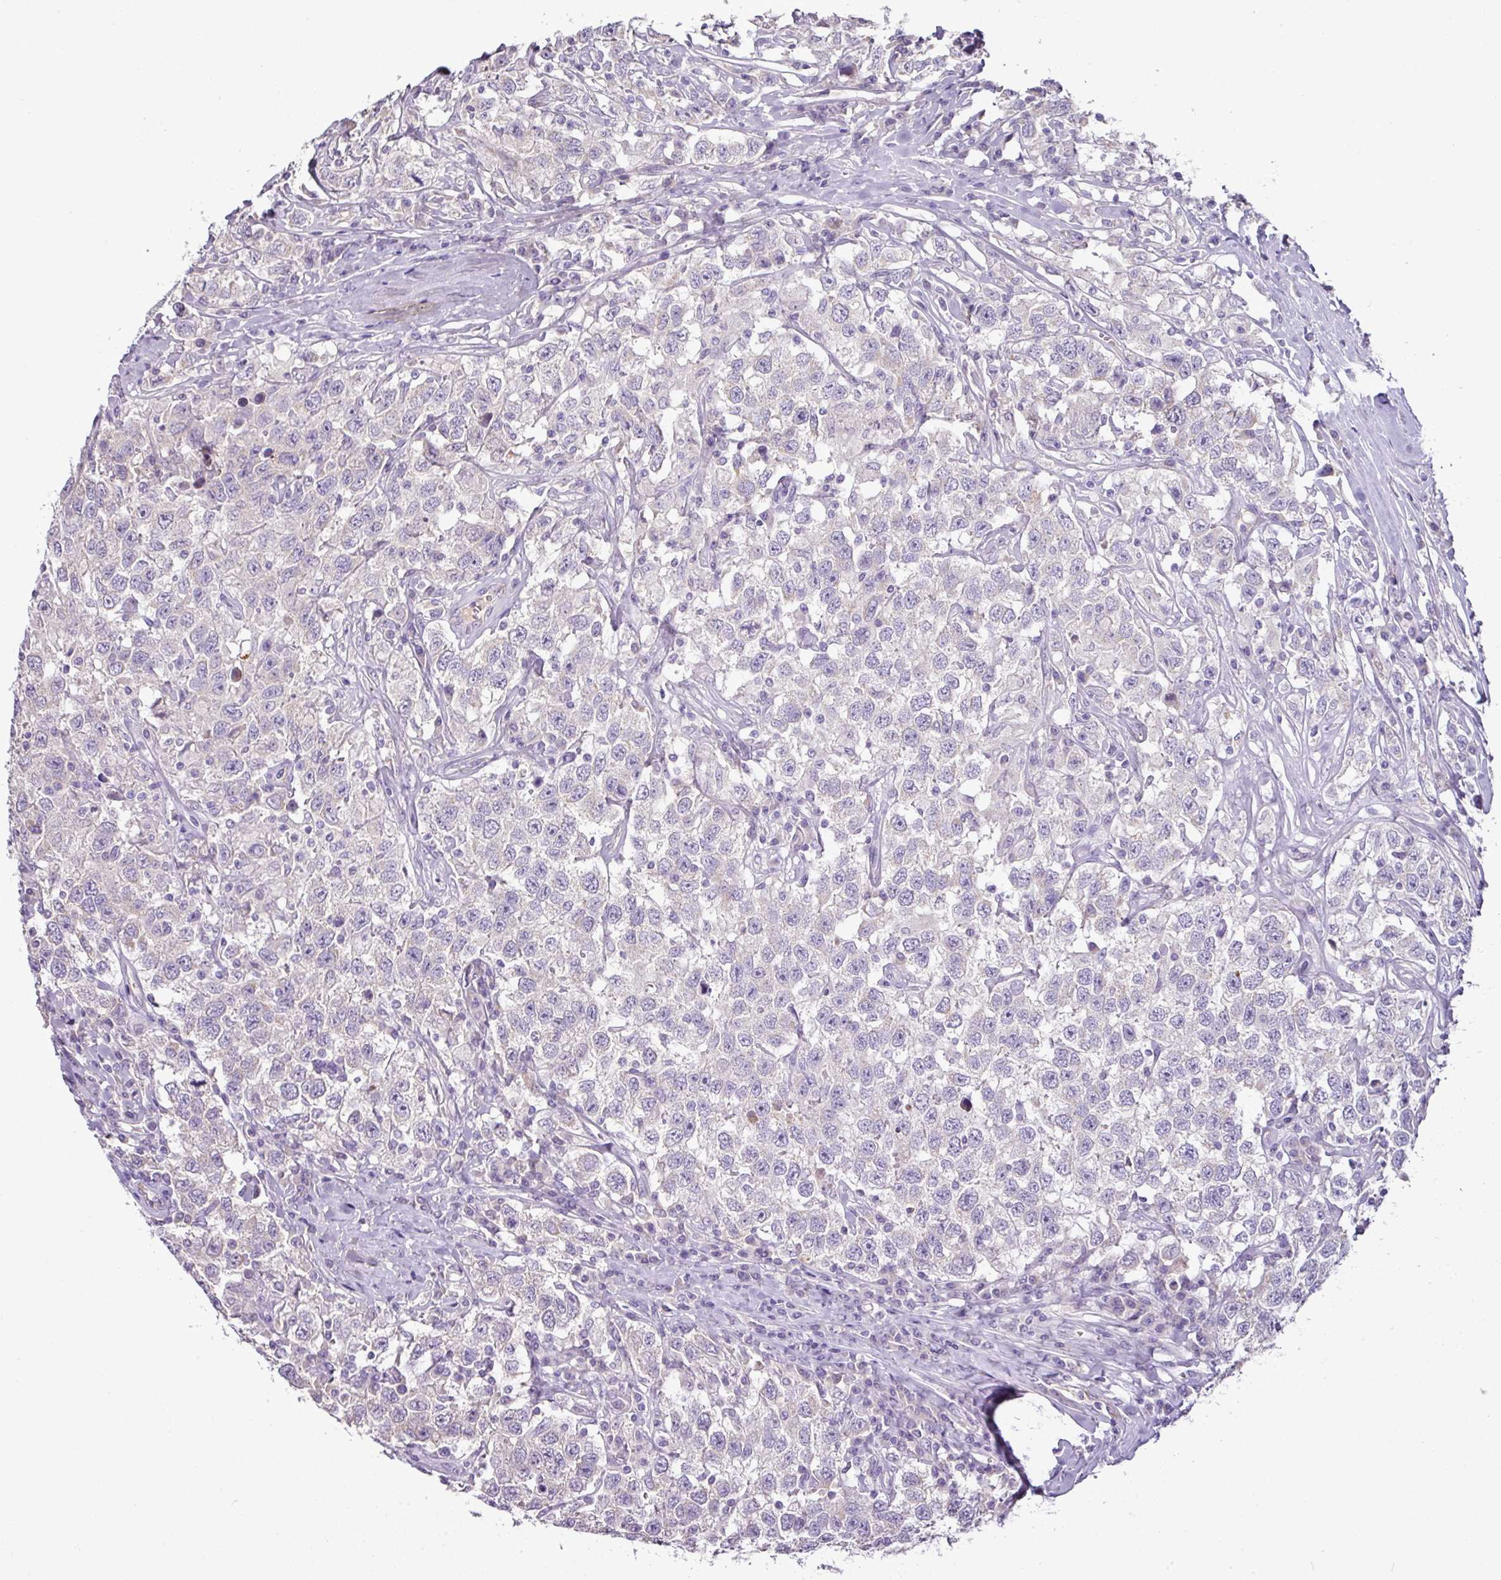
{"staining": {"intensity": "negative", "quantity": "none", "location": "none"}, "tissue": "testis cancer", "cell_type": "Tumor cells", "image_type": "cancer", "snomed": [{"axis": "morphology", "description": "Seminoma, NOS"}, {"axis": "topography", "description": "Testis"}], "caption": "Photomicrograph shows no significant protein positivity in tumor cells of seminoma (testis).", "gene": "BRINP2", "patient": {"sex": "male", "age": 41}}